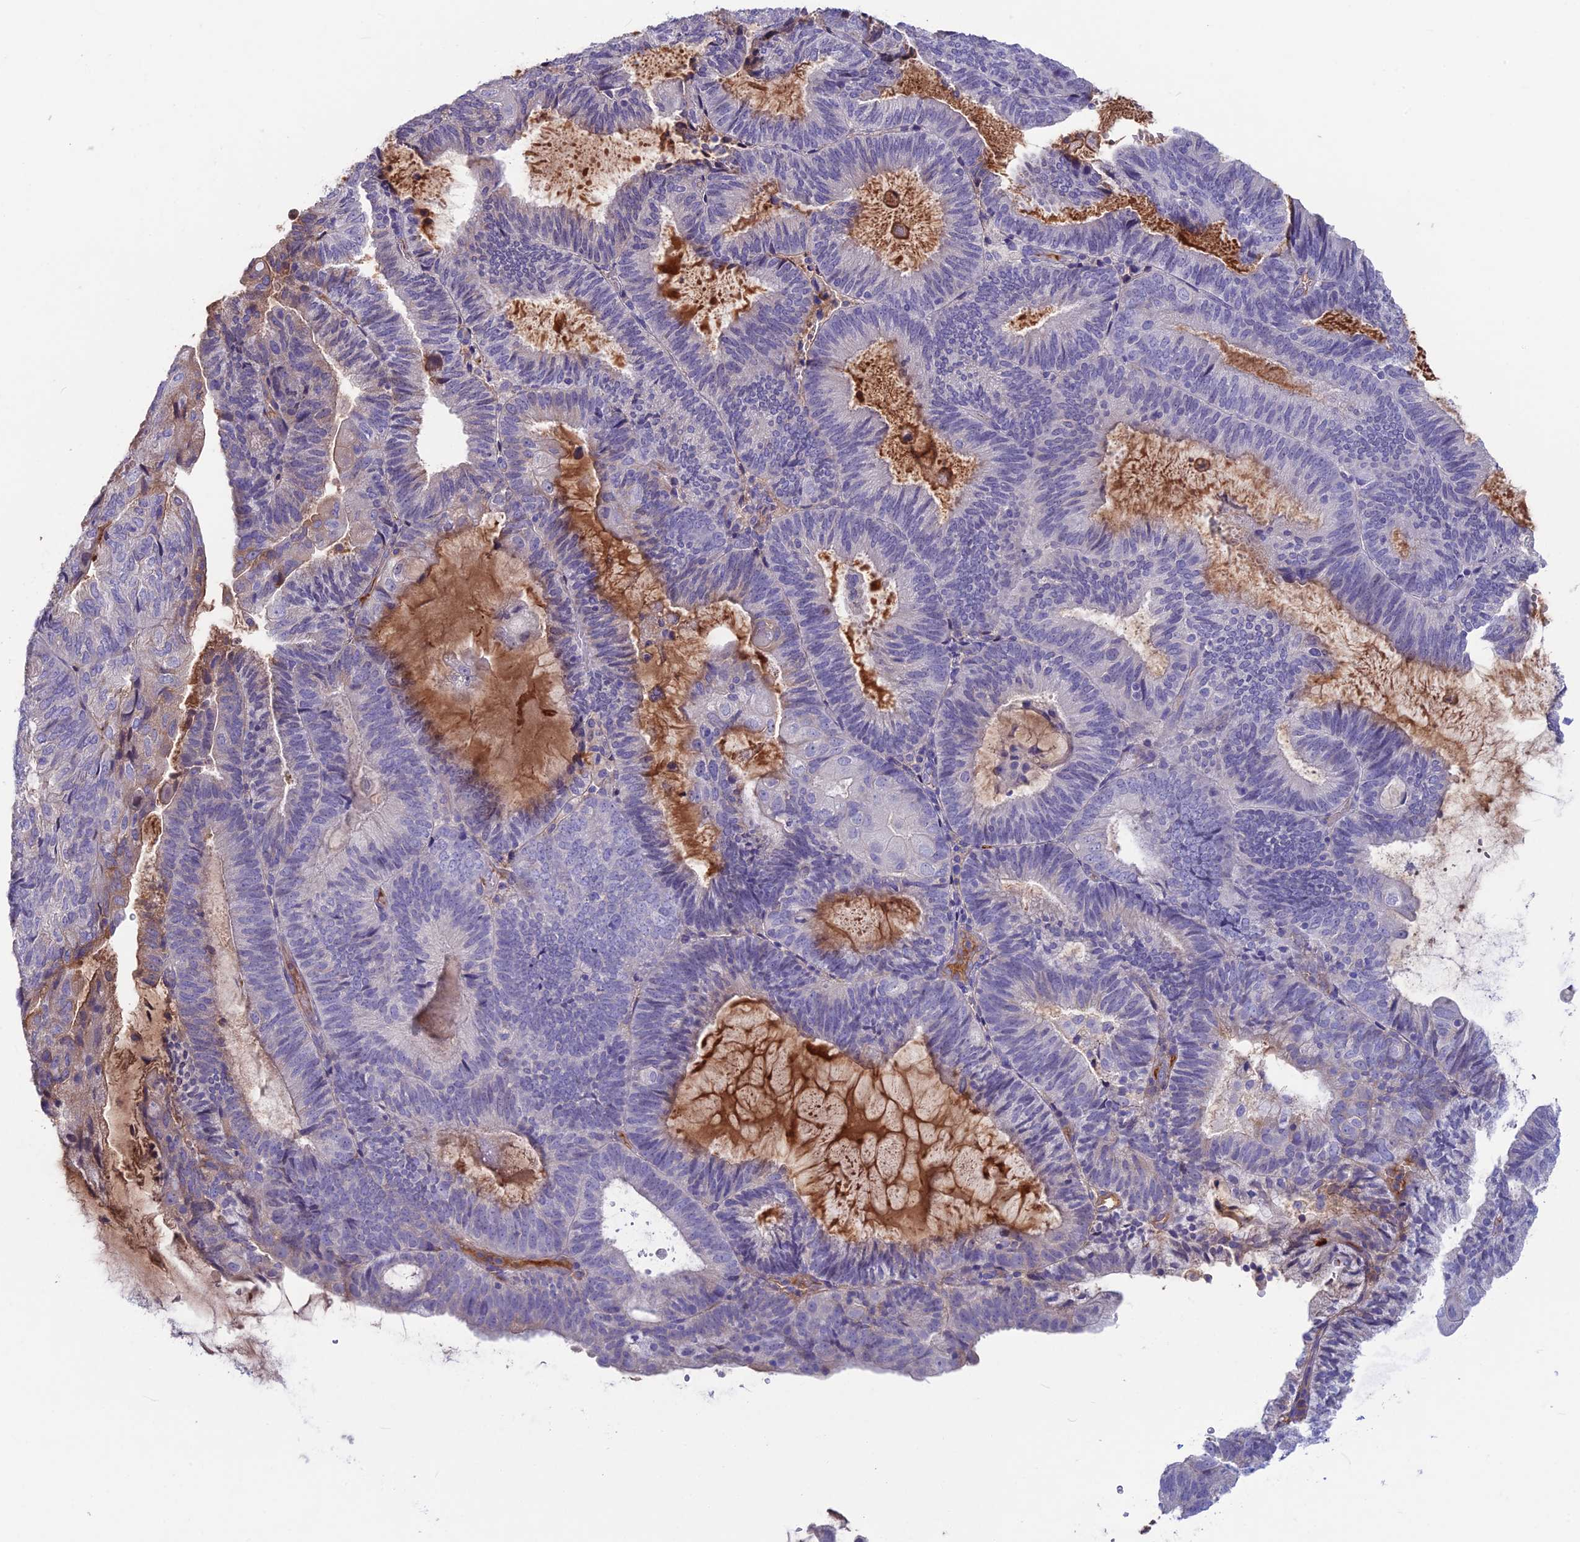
{"staining": {"intensity": "negative", "quantity": "none", "location": "none"}, "tissue": "endometrial cancer", "cell_type": "Tumor cells", "image_type": "cancer", "snomed": [{"axis": "morphology", "description": "Adenocarcinoma, NOS"}, {"axis": "topography", "description": "Endometrium"}], "caption": "Tumor cells show no significant protein staining in endometrial adenocarcinoma.", "gene": "SNAP91", "patient": {"sex": "female", "age": 81}}